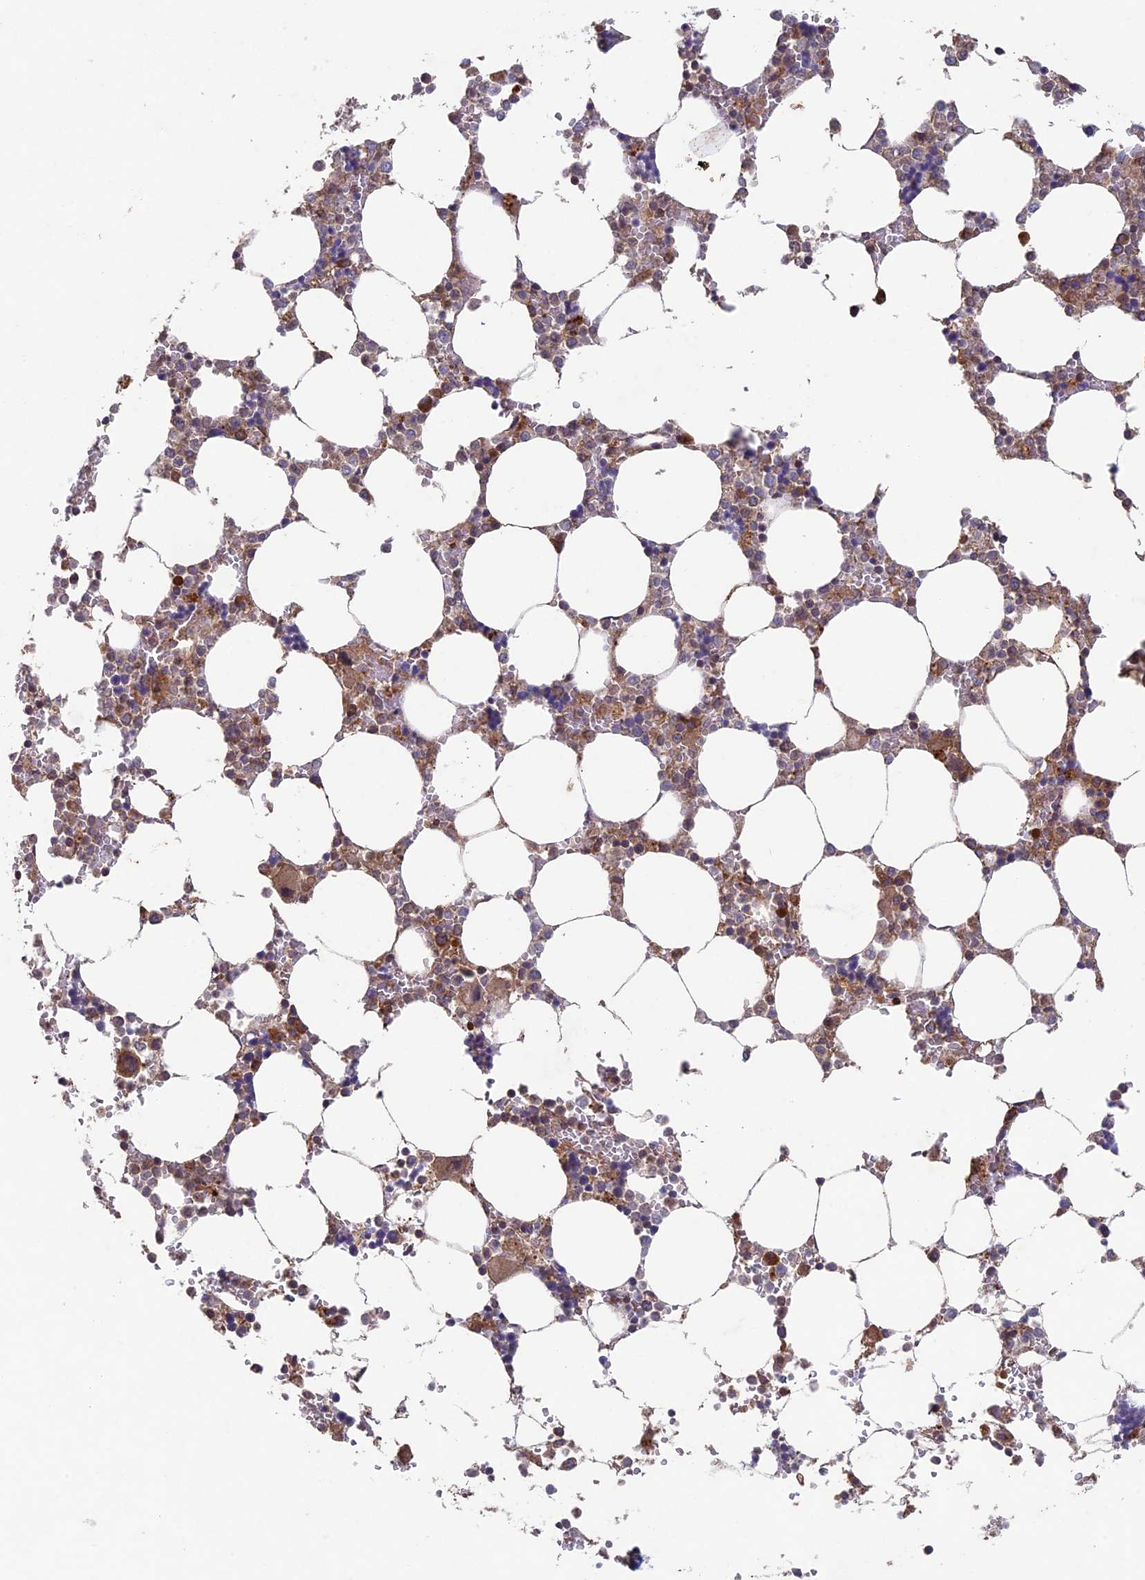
{"staining": {"intensity": "moderate", "quantity": "25%-75%", "location": "cytoplasmic/membranous"}, "tissue": "bone marrow", "cell_type": "Hematopoietic cells", "image_type": "normal", "snomed": [{"axis": "morphology", "description": "Normal tissue, NOS"}, {"axis": "topography", "description": "Bone marrow"}], "caption": "Bone marrow stained with DAB (3,3'-diaminobenzidine) immunohistochemistry (IHC) demonstrates medium levels of moderate cytoplasmic/membranous staining in about 25%-75% of hematopoietic cells. Using DAB (brown) and hematoxylin (blue) stains, captured at high magnification using brightfield microscopy.", "gene": "RCCD1", "patient": {"sex": "male", "age": 64}}